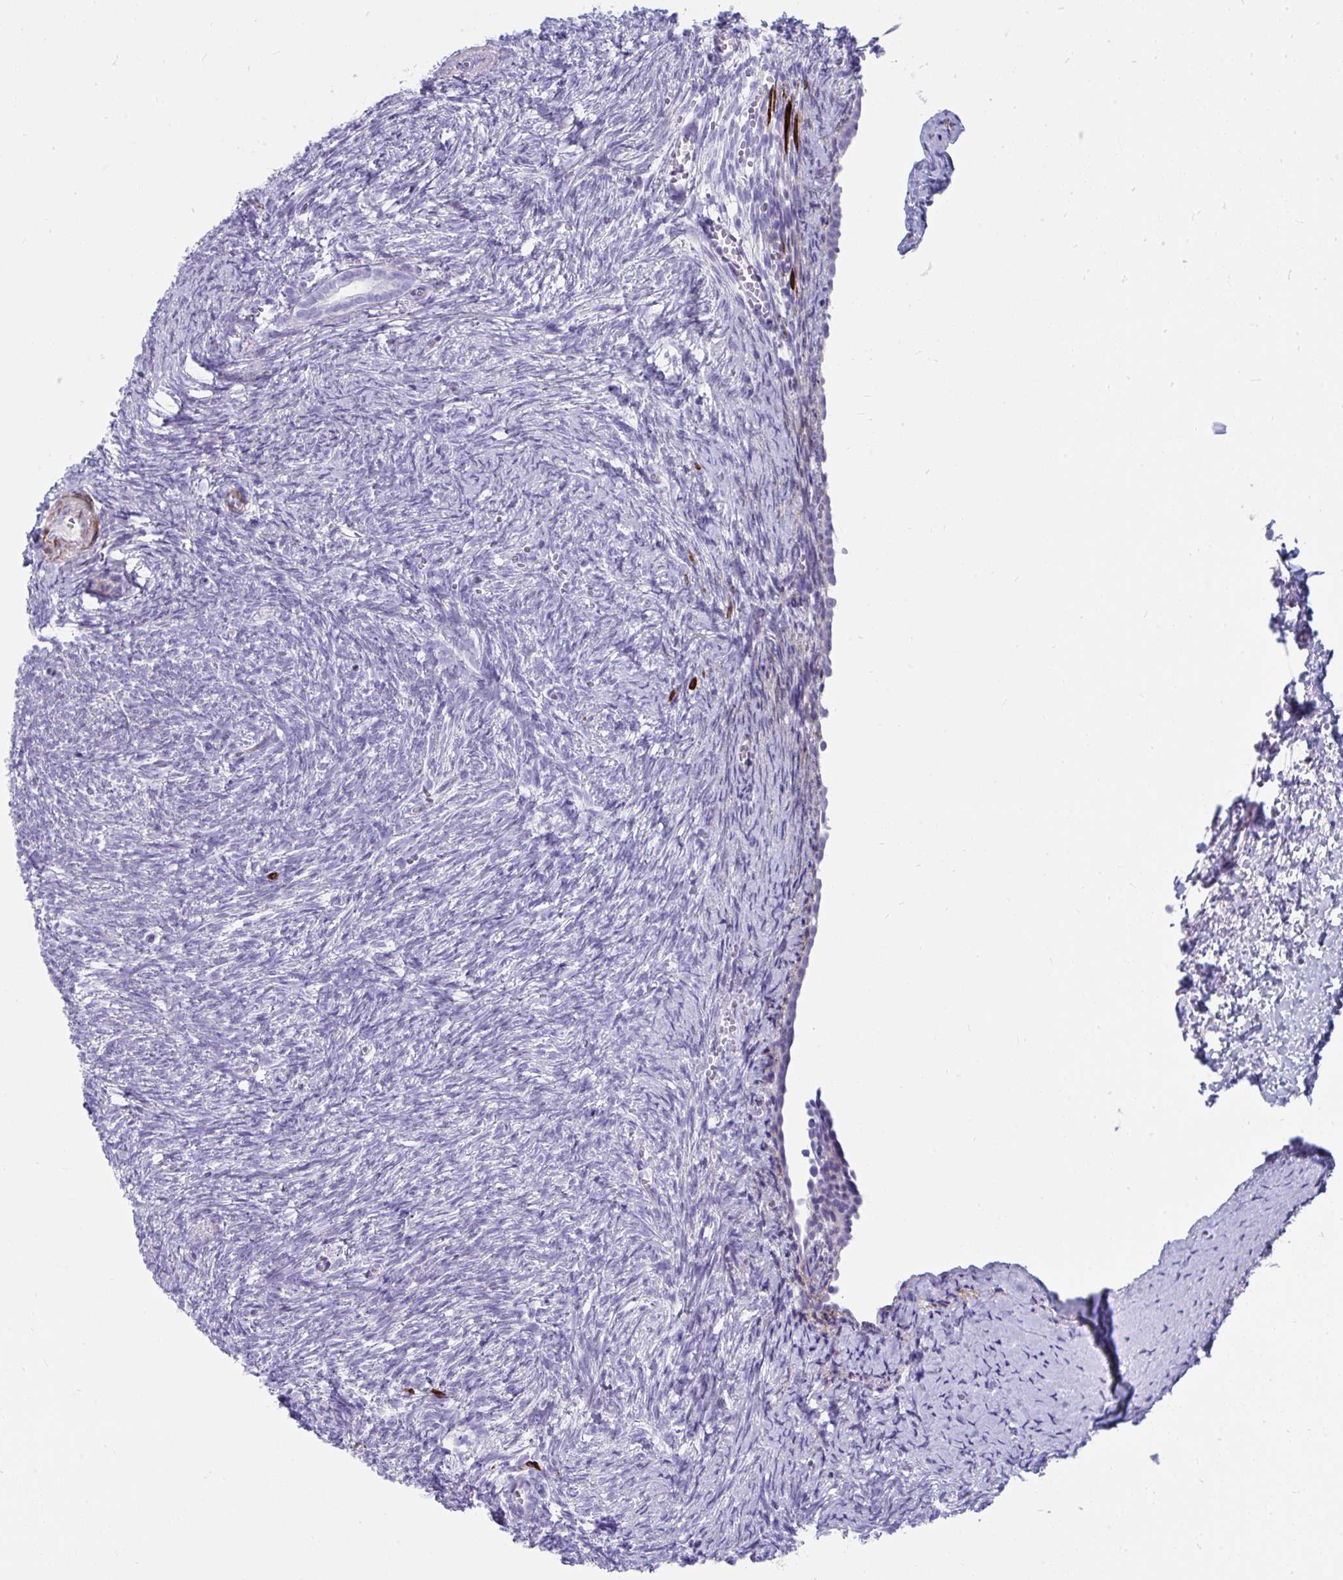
{"staining": {"intensity": "negative", "quantity": "none", "location": "none"}, "tissue": "ovary", "cell_type": "Follicle cells", "image_type": "normal", "snomed": [{"axis": "morphology", "description": "Normal tissue, NOS"}, {"axis": "topography", "description": "Ovary"}], "caption": "A high-resolution histopathology image shows immunohistochemistry (IHC) staining of unremarkable ovary, which displays no significant positivity in follicle cells. (DAB immunohistochemistry (IHC) visualized using brightfield microscopy, high magnification).", "gene": "GRXCR2", "patient": {"sex": "female", "age": 41}}